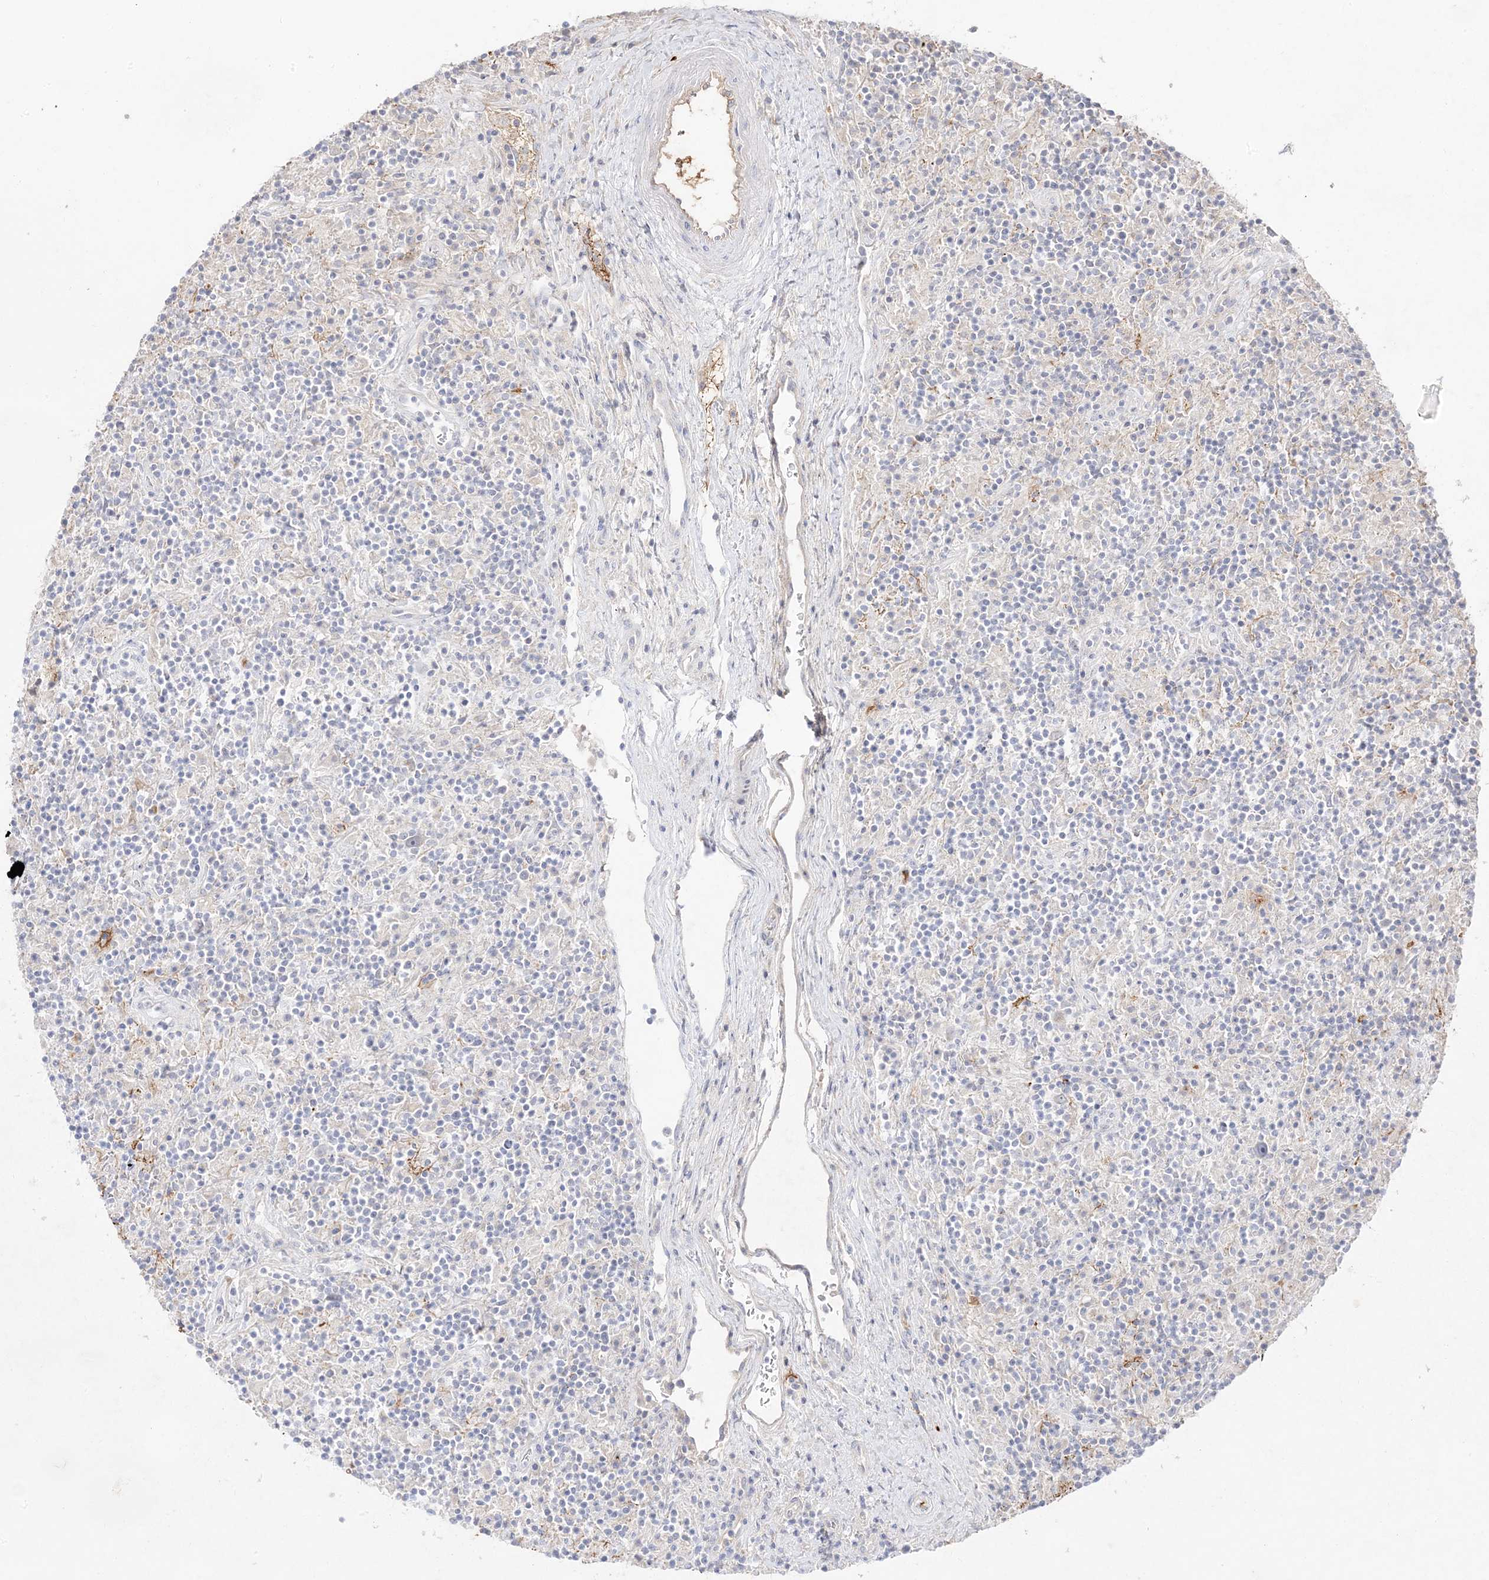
{"staining": {"intensity": "negative", "quantity": "none", "location": "none"}, "tissue": "lymphoma", "cell_type": "Tumor cells", "image_type": "cancer", "snomed": [{"axis": "morphology", "description": "Hodgkin's disease, NOS"}, {"axis": "topography", "description": "Lymph node"}], "caption": "Tumor cells show no significant protein positivity in lymphoma. The staining is performed using DAB brown chromogen with nuclei counter-stained in using hematoxylin.", "gene": "TRANK1", "patient": {"sex": "male", "age": 70}}